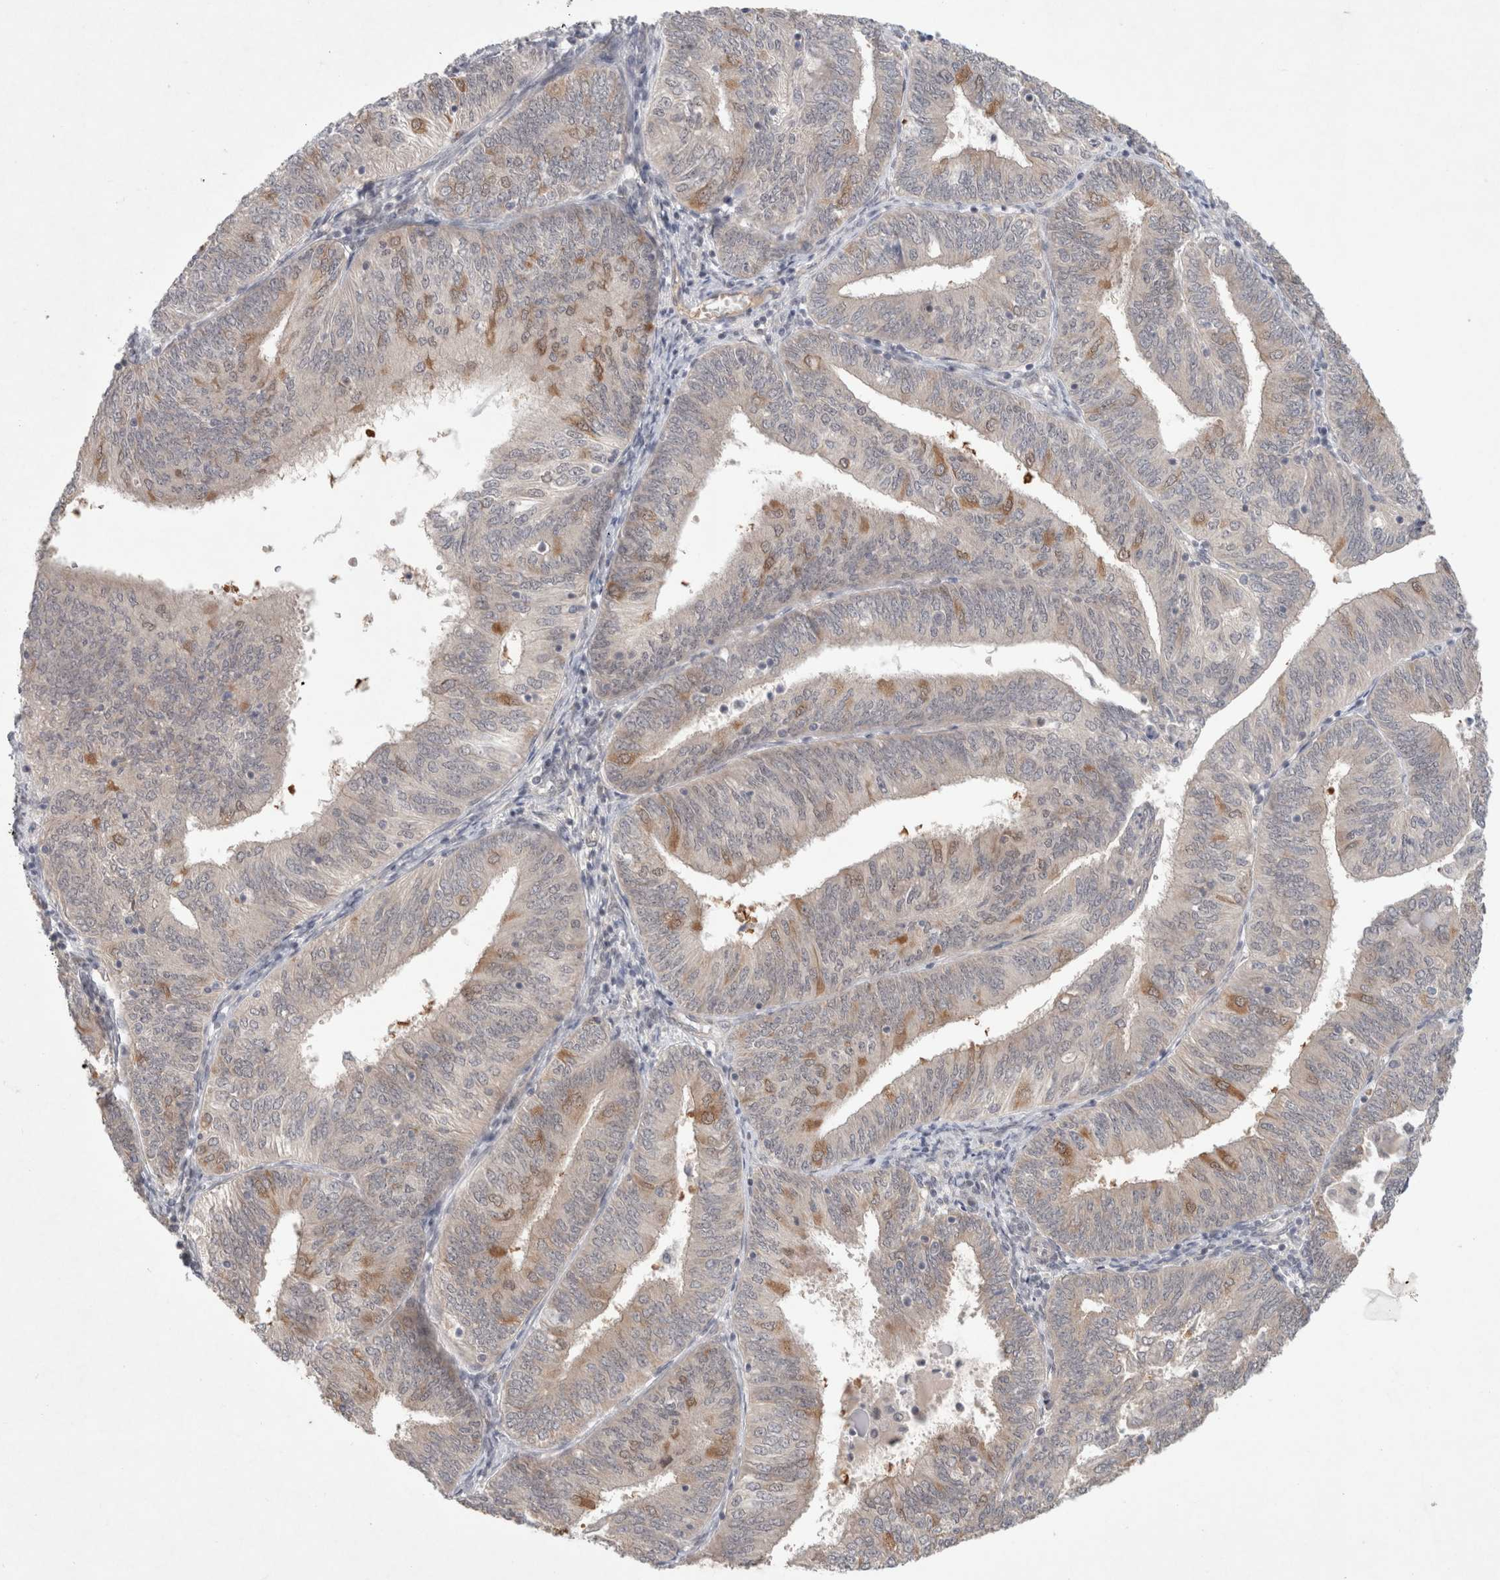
{"staining": {"intensity": "moderate", "quantity": "<25%", "location": "cytoplasmic/membranous"}, "tissue": "endometrial cancer", "cell_type": "Tumor cells", "image_type": "cancer", "snomed": [{"axis": "morphology", "description": "Adenocarcinoma, NOS"}, {"axis": "topography", "description": "Endometrium"}], "caption": "DAB (3,3'-diaminobenzidine) immunohistochemical staining of endometrial adenocarcinoma reveals moderate cytoplasmic/membranous protein expression in about <25% of tumor cells. The staining was performed using DAB, with brown indicating positive protein expression. Nuclei are stained blue with hematoxylin.", "gene": "RASAL2", "patient": {"sex": "female", "age": 58}}